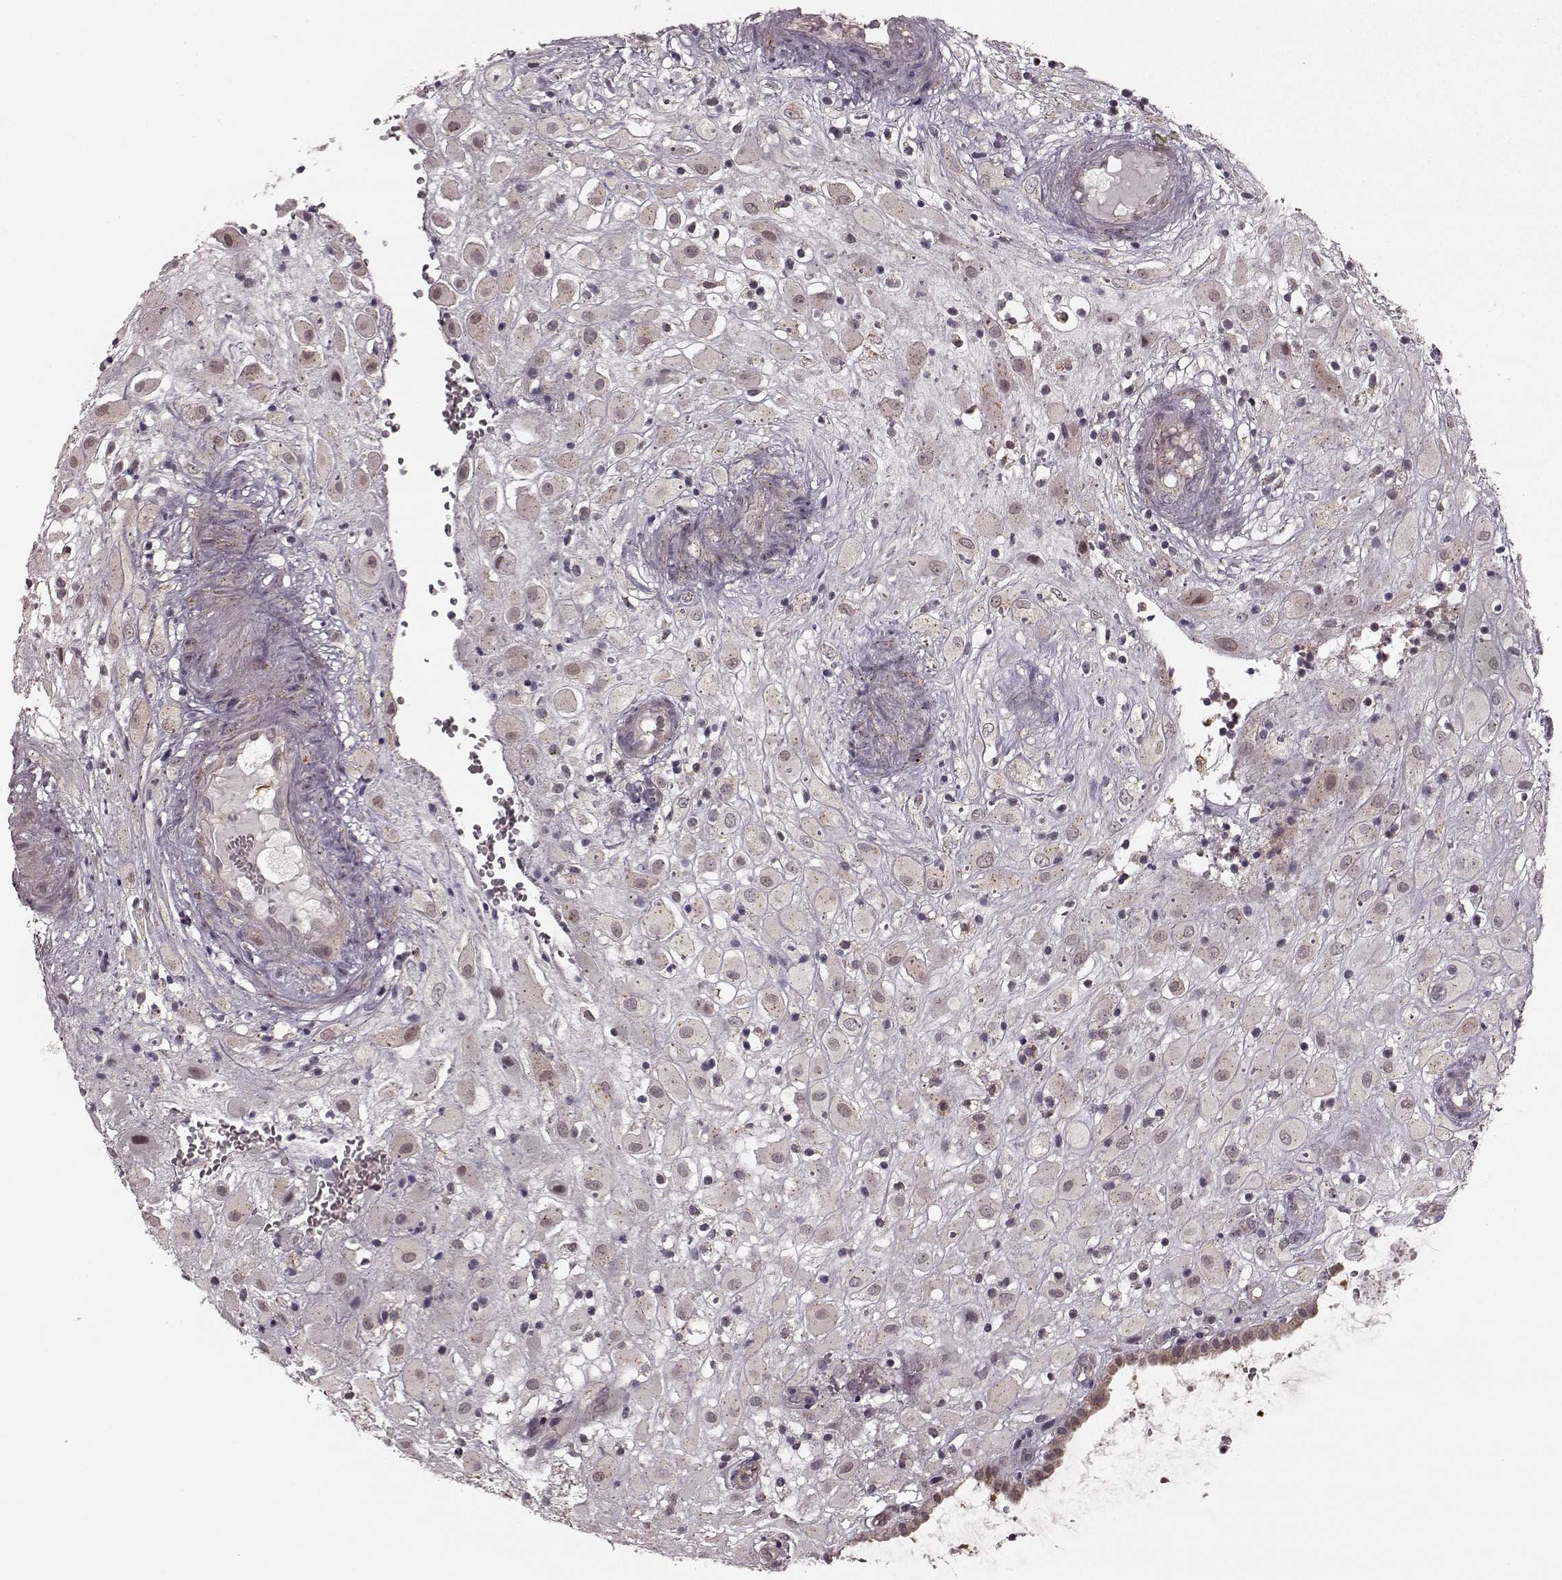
{"staining": {"intensity": "negative", "quantity": "none", "location": "none"}, "tissue": "placenta", "cell_type": "Decidual cells", "image_type": "normal", "snomed": [{"axis": "morphology", "description": "Normal tissue, NOS"}, {"axis": "topography", "description": "Placenta"}], "caption": "Protein analysis of unremarkable placenta displays no significant expression in decidual cells.", "gene": "GSS", "patient": {"sex": "female", "age": 24}}